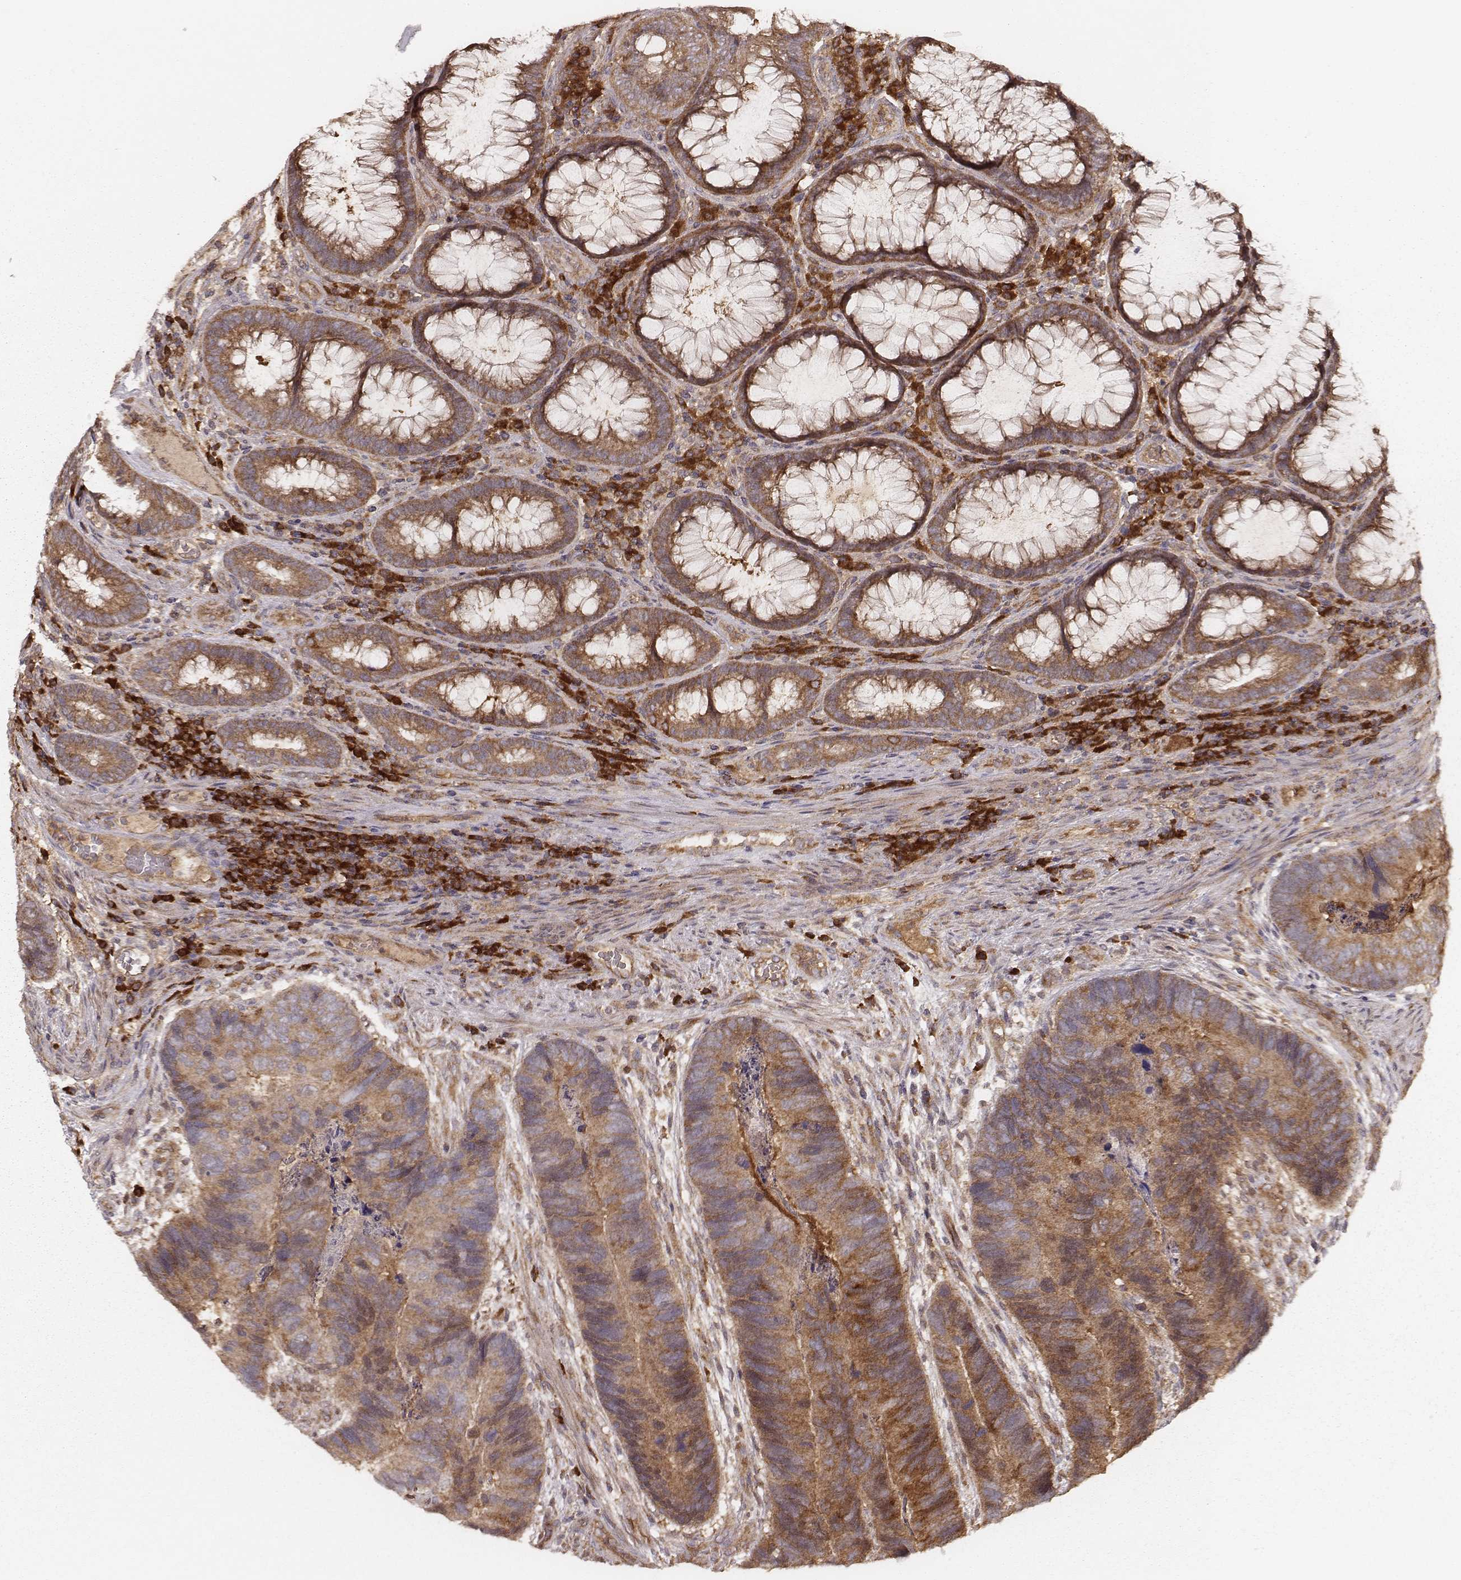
{"staining": {"intensity": "strong", "quantity": ">75%", "location": "cytoplasmic/membranous"}, "tissue": "colorectal cancer", "cell_type": "Tumor cells", "image_type": "cancer", "snomed": [{"axis": "morphology", "description": "Adenocarcinoma, NOS"}, {"axis": "topography", "description": "Colon"}], "caption": "Immunohistochemical staining of adenocarcinoma (colorectal) reveals high levels of strong cytoplasmic/membranous protein staining in about >75% of tumor cells.", "gene": "CARS1", "patient": {"sex": "female", "age": 67}}